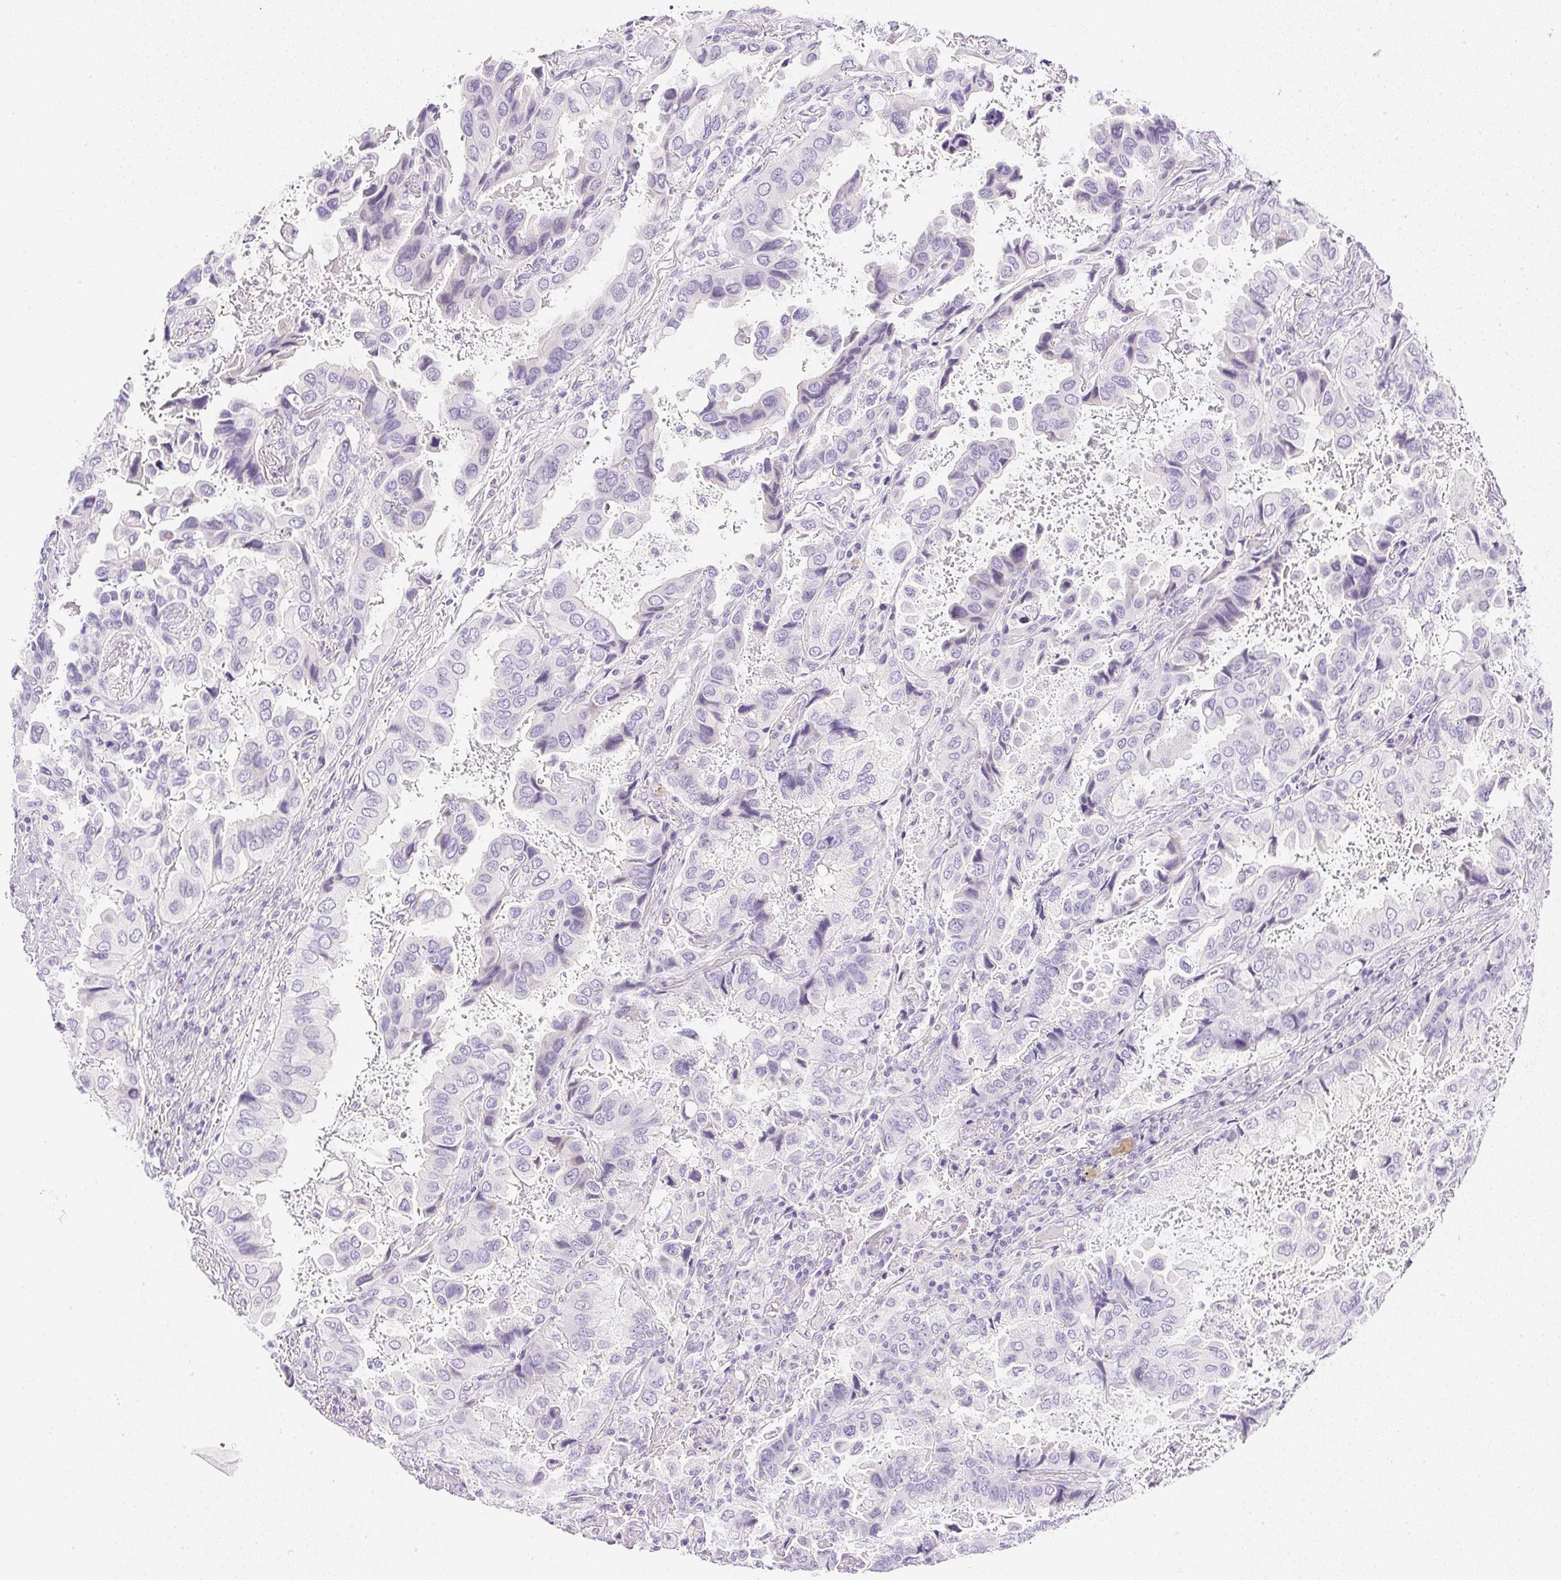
{"staining": {"intensity": "negative", "quantity": "none", "location": "none"}, "tissue": "lung cancer", "cell_type": "Tumor cells", "image_type": "cancer", "snomed": [{"axis": "morphology", "description": "Aneuploidy"}, {"axis": "morphology", "description": "Adenocarcinoma, NOS"}, {"axis": "morphology", "description": "Adenocarcinoma, metastatic, NOS"}, {"axis": "topography", "description": "Lymph node"}, {"axis": "topography", "description": "Lung"}], "caption": "Histopathology image shows no protein expression in tumor cells of lung cancer (adenocarcinoma) tissue.", "gene": "CTRL", "patient": {"sex": "female", "age": 48}}